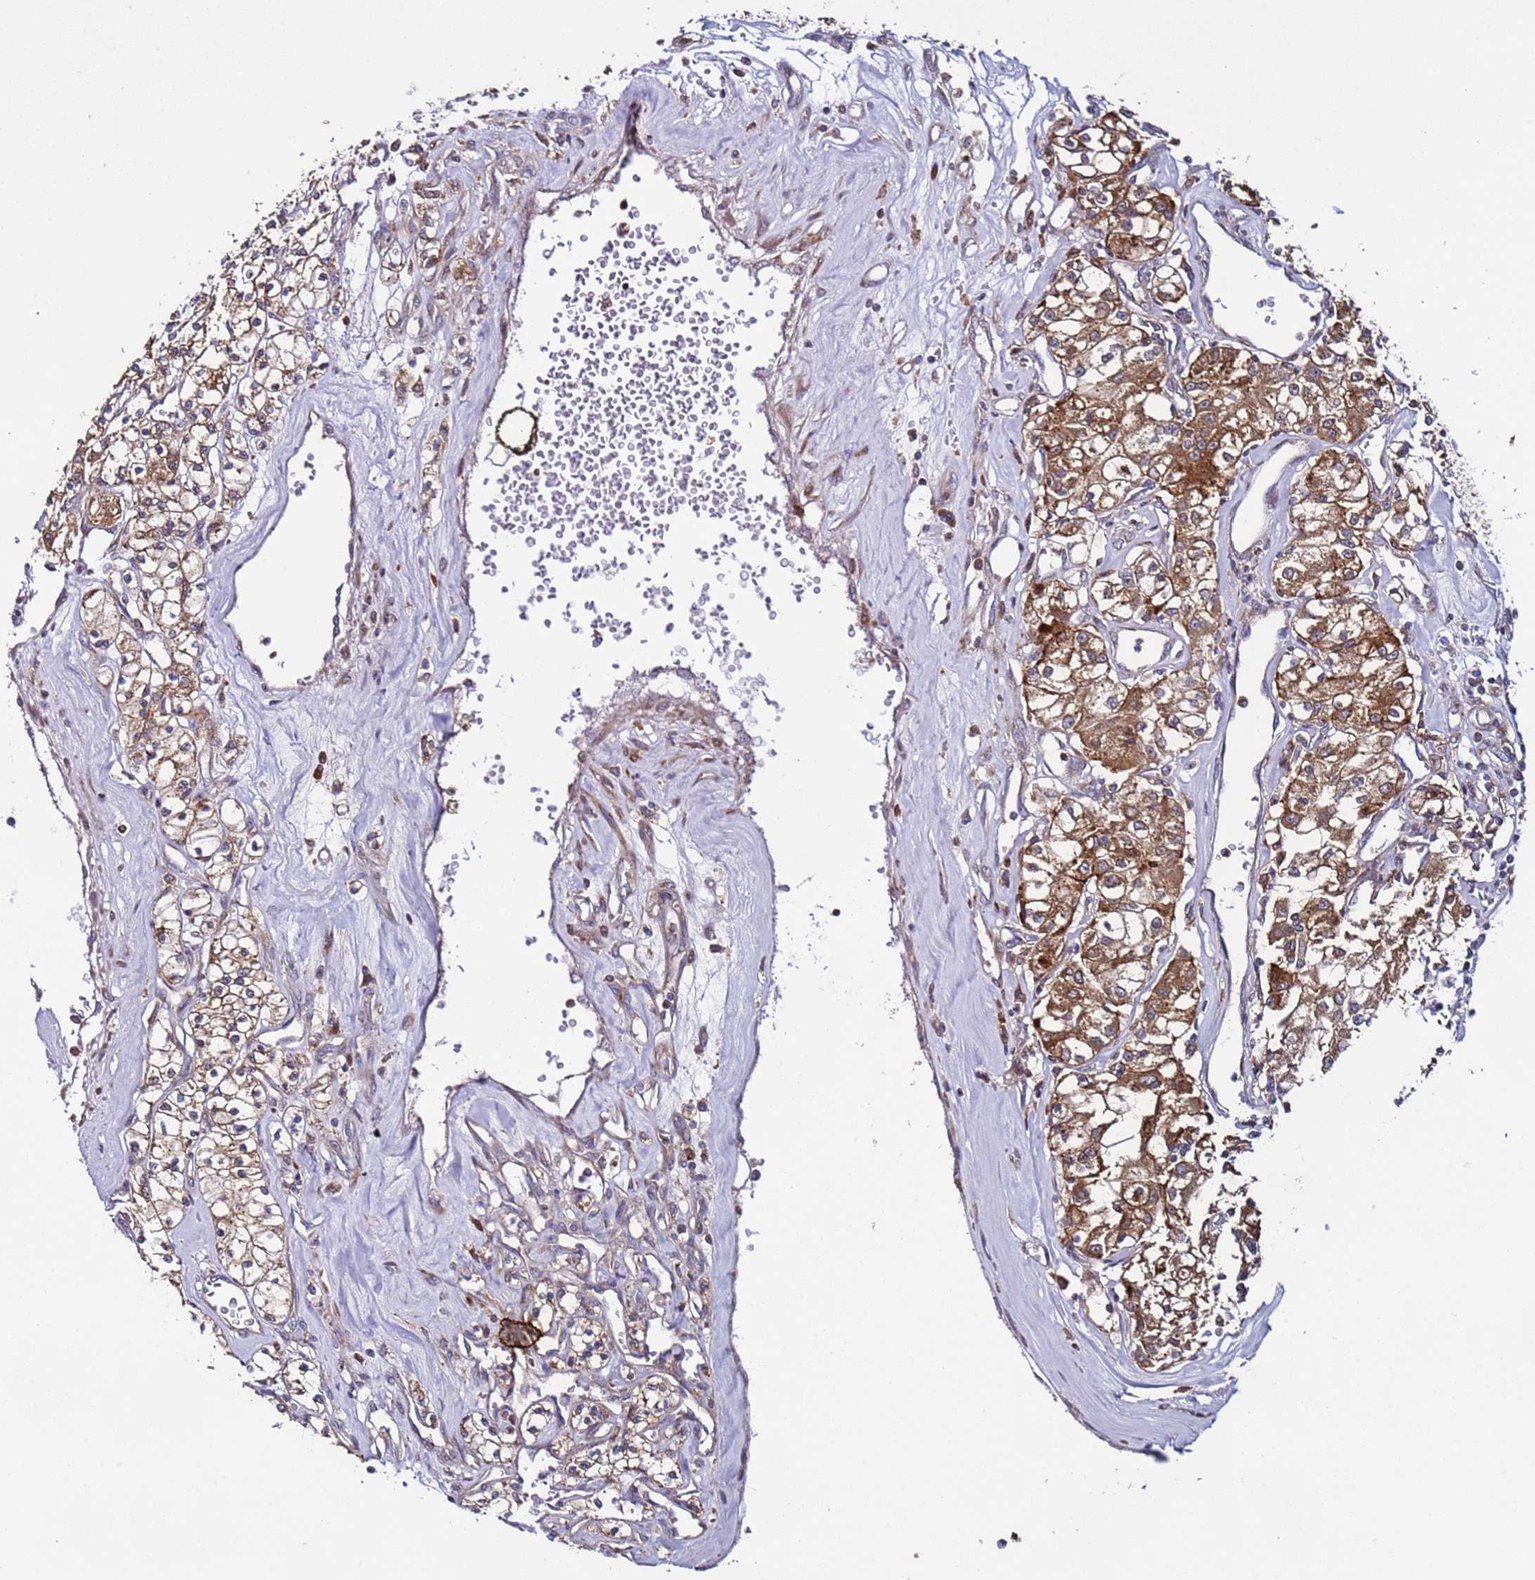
{"staining": {"intensity": "moderate", "quantity": ">75%", "location": "cytoplasmic/membranous"}, "tissue": "renal cancer", "cell_type": "Tumor cells", "image_type": "cancer", "snomed": [{"axis": "morphology", "description": "Adenocarcinoma, NOS"}, {"axis": "topography", "description": "Kidney"}], "caption": "Protein expression analysis of human adenocarcinoma (renal) reveals moderate cytoplasmic/membranous staining in about >75% of tumor cells.", "gene": "TMEM176B", "patient": {"sex": "female", "age": 59}}